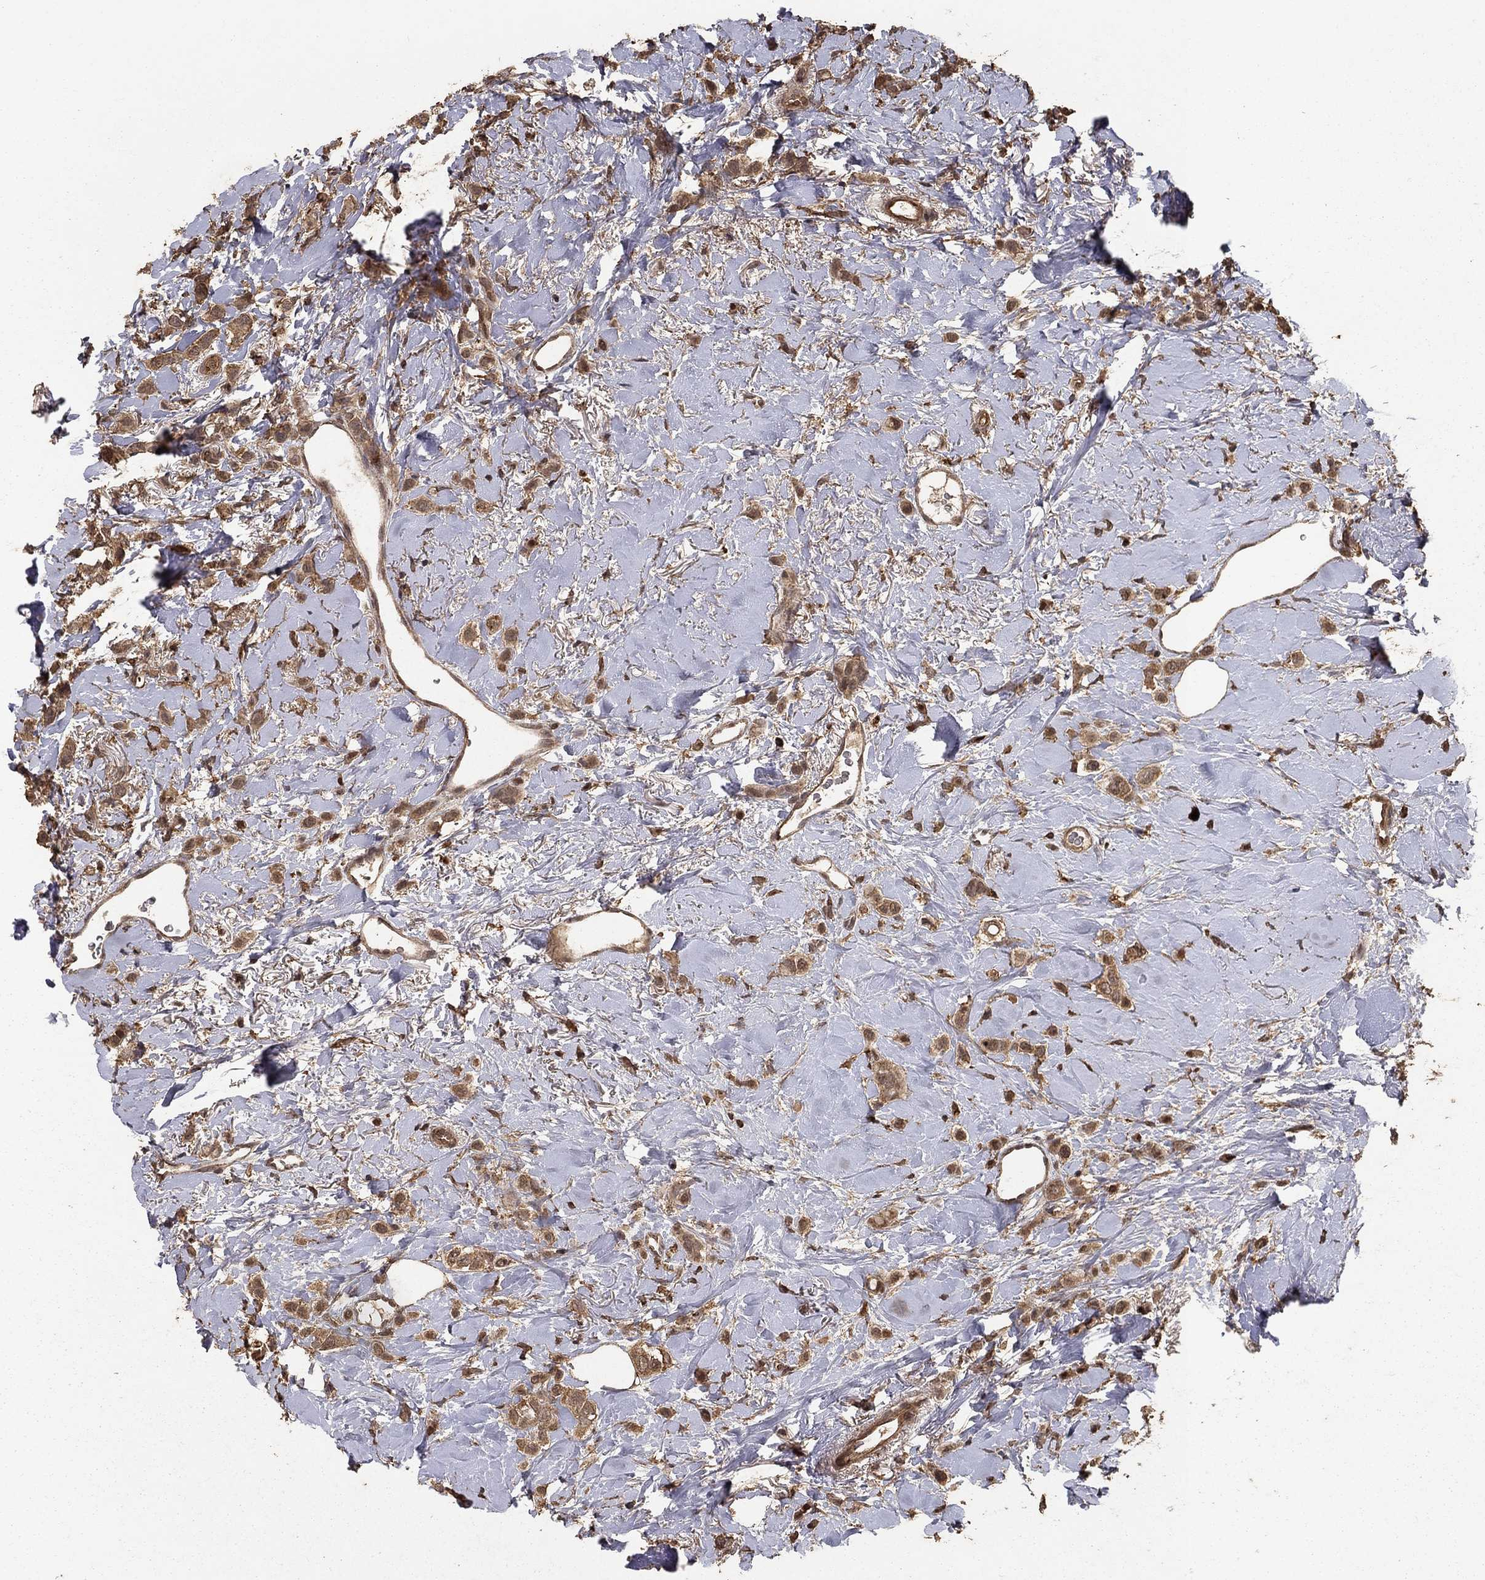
{"staining": {"intensity": "moderate", "quantity": ">75%", "location": "cytoplasmic/membranous"}, "tissue": "breast cancer", "cell_type": "Tumor cells", "image_type": "cancer", "snomed": [{"axis": "morphology", "description": "Lobular carcinoma"}, {"axis": "topography", "description": "Breast"}], "caption": "Protein expression analysis of lobular carcinoma (breast) displays moderate cytoplasmic/membranous positivity in about >75% of tumor cells.", "gene": "PRDM1", "patient": {"sex": "female", "age": 66}}